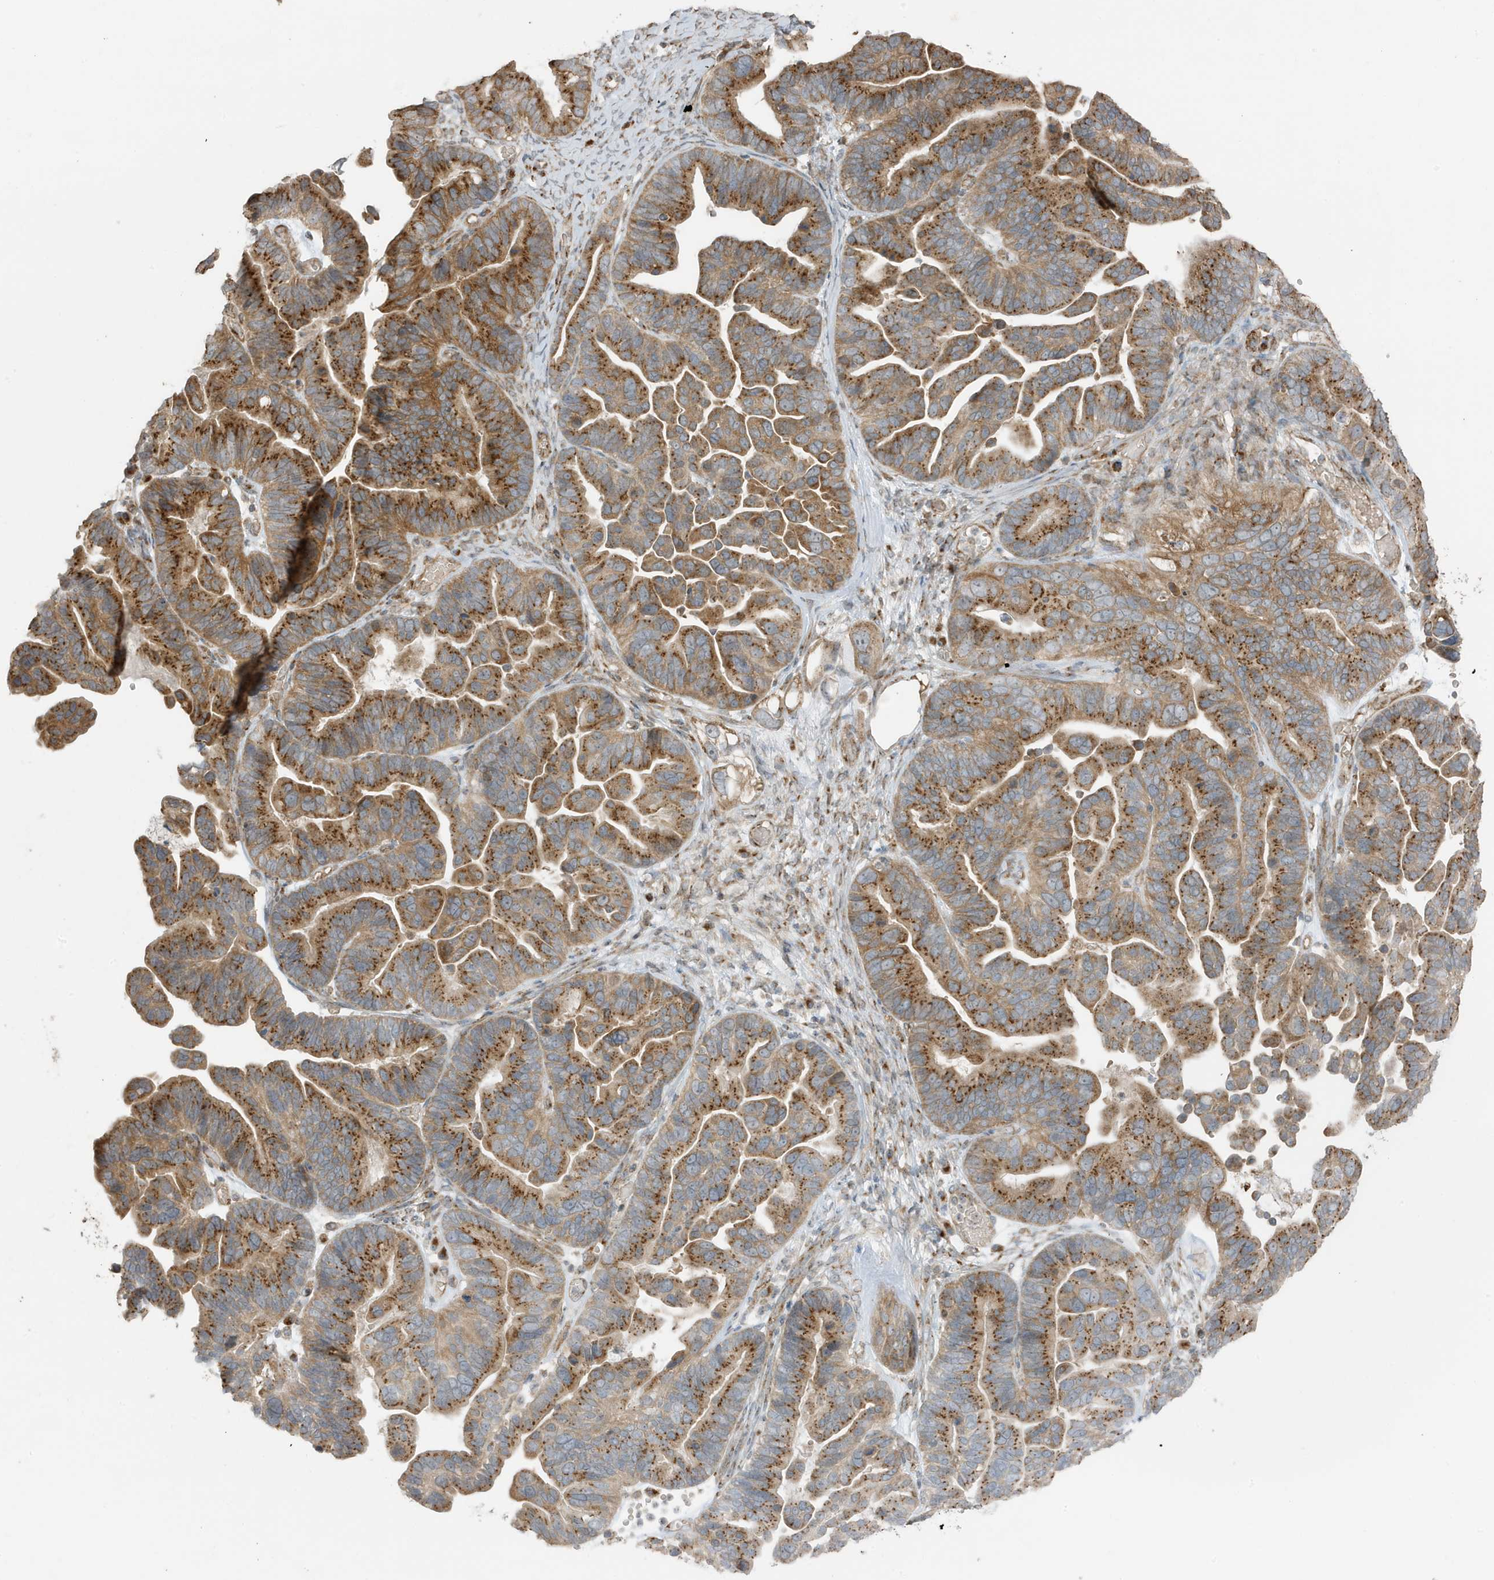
{"staining": {"intensity": "moderate", "quantity": ">75%", "location": "cytoplasmic/membranous"}, "tissue": "ovarian cancer", "cell_type": "Tumor cells", "image_type": "cancer", "snomed": [{"axis": "morphology", "description": "Cystadenocarcinoma, serous, NOS"}, {"axis": "topography", "description": "Ovary"}], "caption": "Protein expression analysis of serous cystadenocarcinoma (ovarian) exhibits moderate cytoplasmic/membranous expression in about >75% of tumor cells.", "gene": "GOLGA4", "patient": {"sex": "female", "age": 56}}